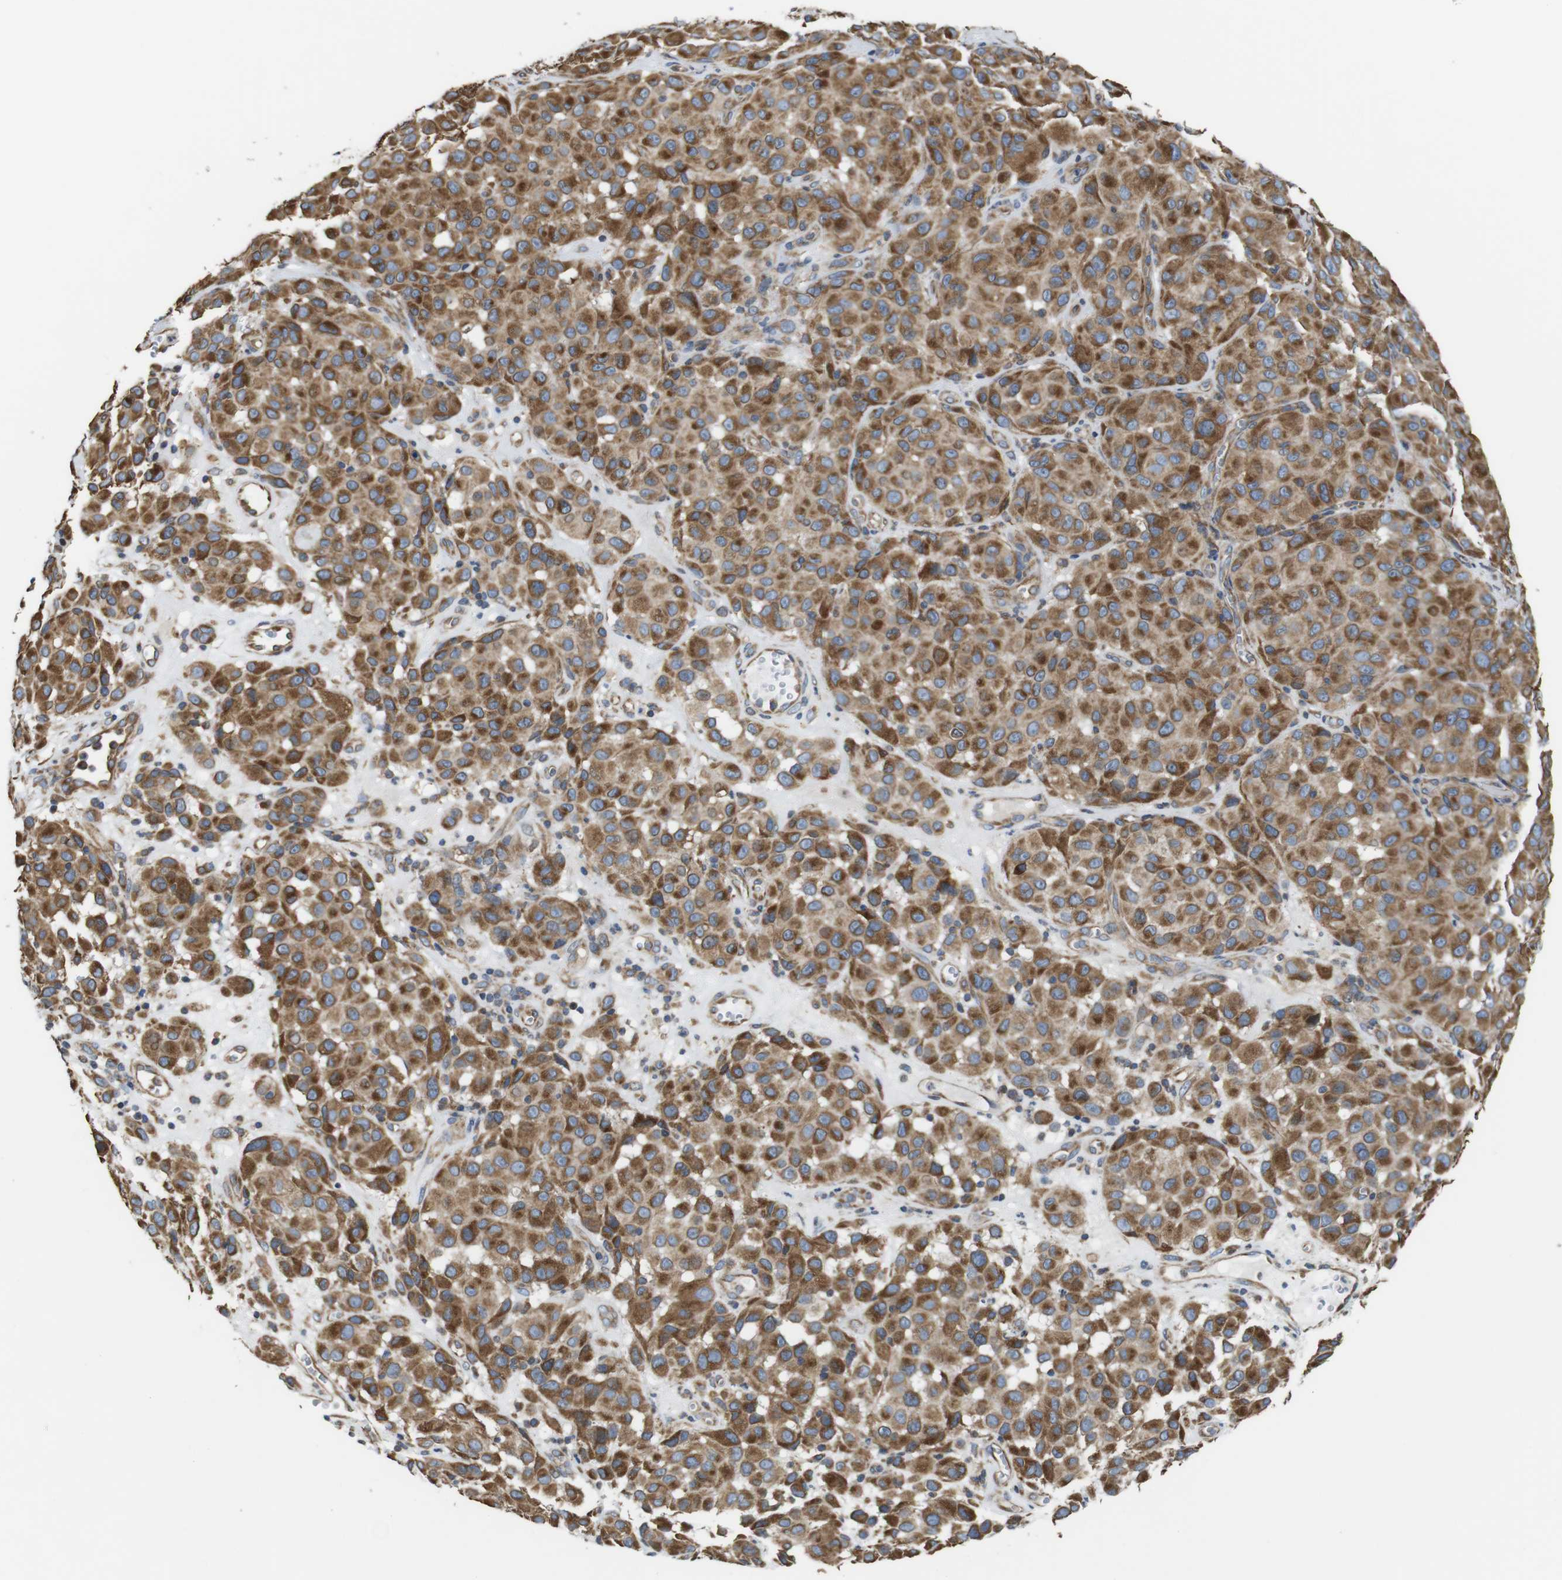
{"staining": {"intensity": "moderate", "quantity": ">75%", "location": "cytoplasmic/membranous"}, "tissue": "melanoma", "cell_type": "Tumor cells", "image_type": "cancer", "snomed": [{"axis": "morphology", "description": "Malignant melanoma, NOS"}, {"axis": "topography", "description": "Skin"}], "caption": "There is medium levels of moderate cytoplasmic/membranous expression in tumor cells of melanoma, as demonstrated by immunohistochemical staining (brown color).", "gene": "POMK", "patient": {"sex": "female", "age": 21}}